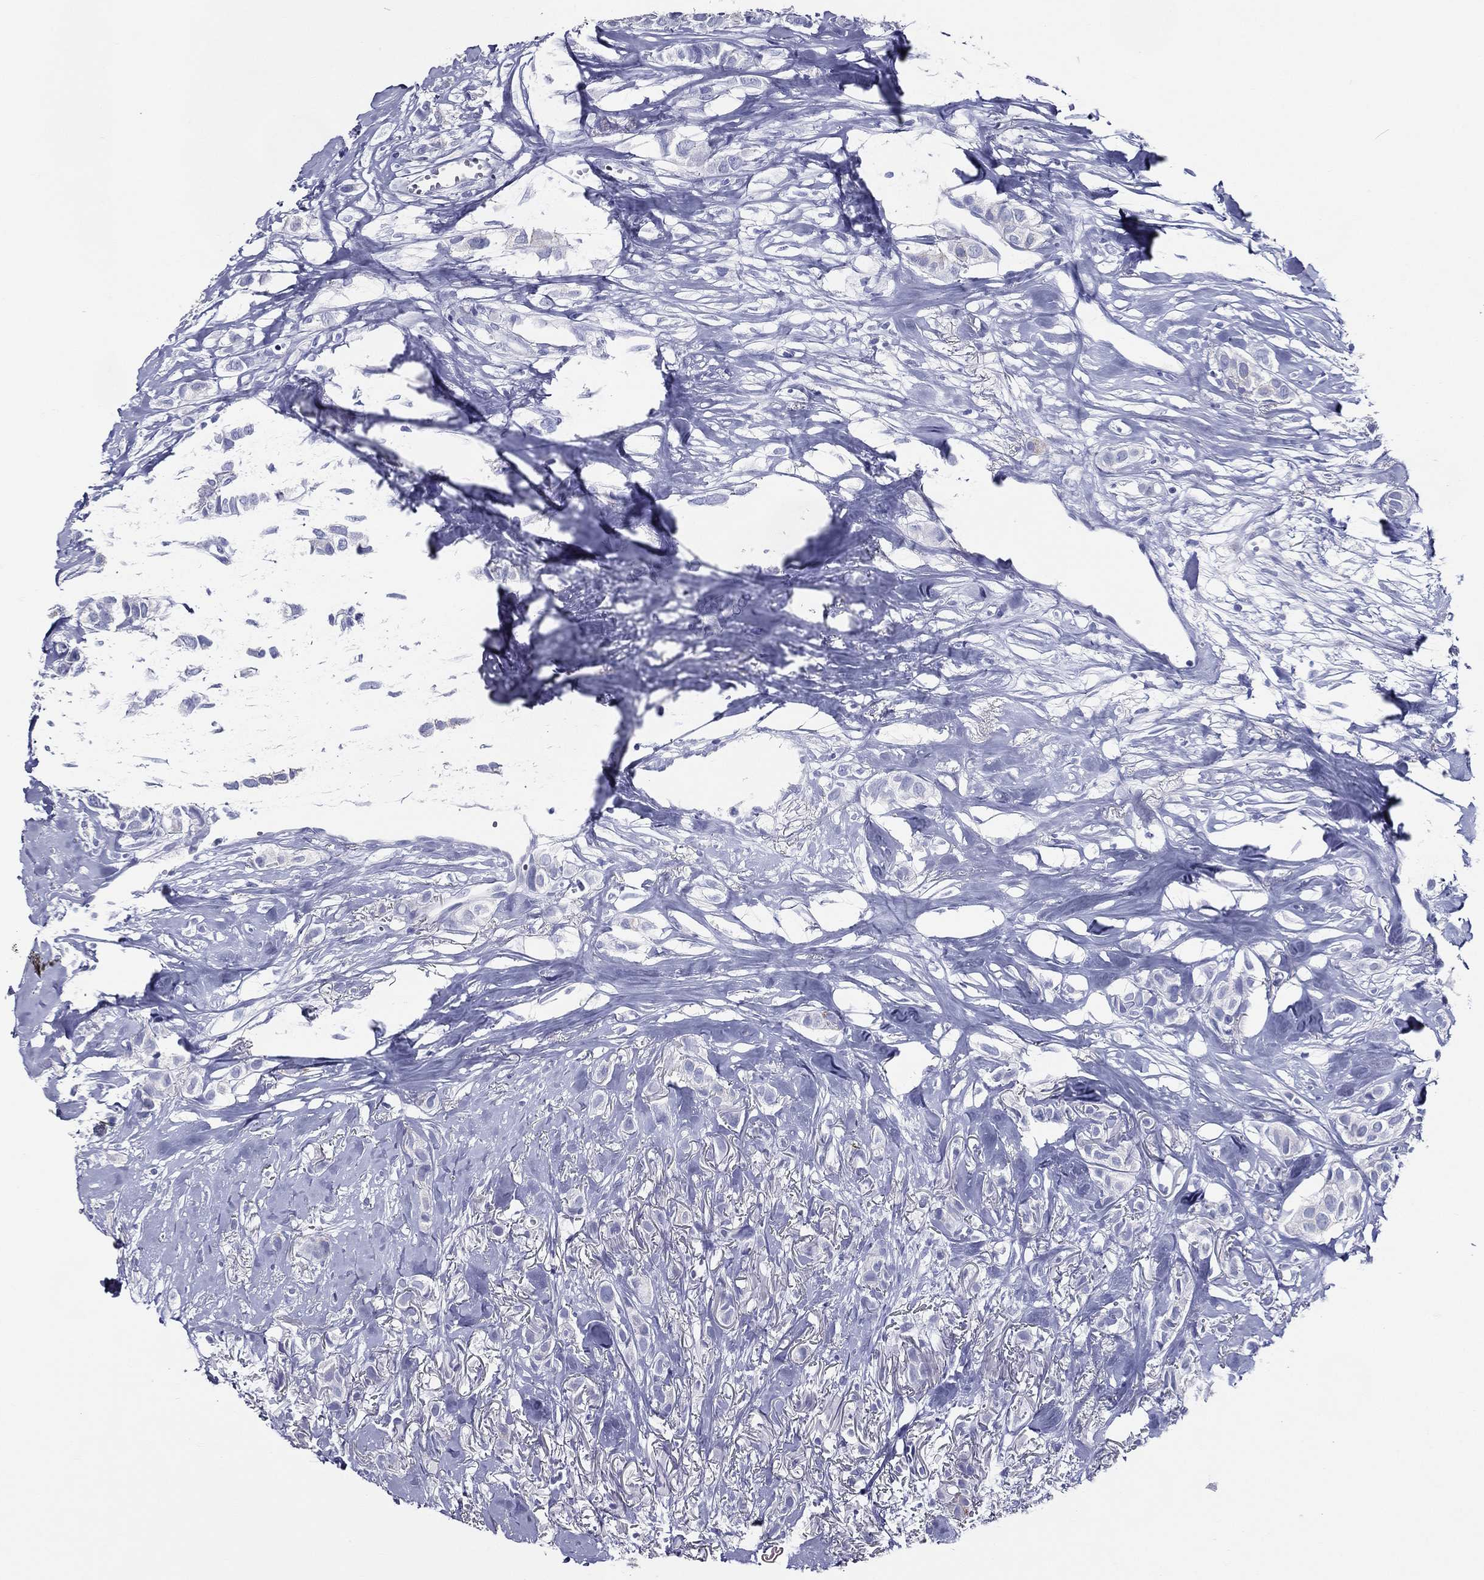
{"staining": {"intensity": "negative", "quantity": "none", "location": "none"}, "tissue": "breast cancer", "cell_type": "Tumor cells", "image_type": "cancer", "snomed": [{"axis": "morphology", "description": "Duct carcinoma"}, {"axis": "topography", "description": "Breast"}], "caption": "Tumor cells show no significant staining in breast cancer.", "gene": "ACE2", "patient": {"sex": "female", "age": 85}}